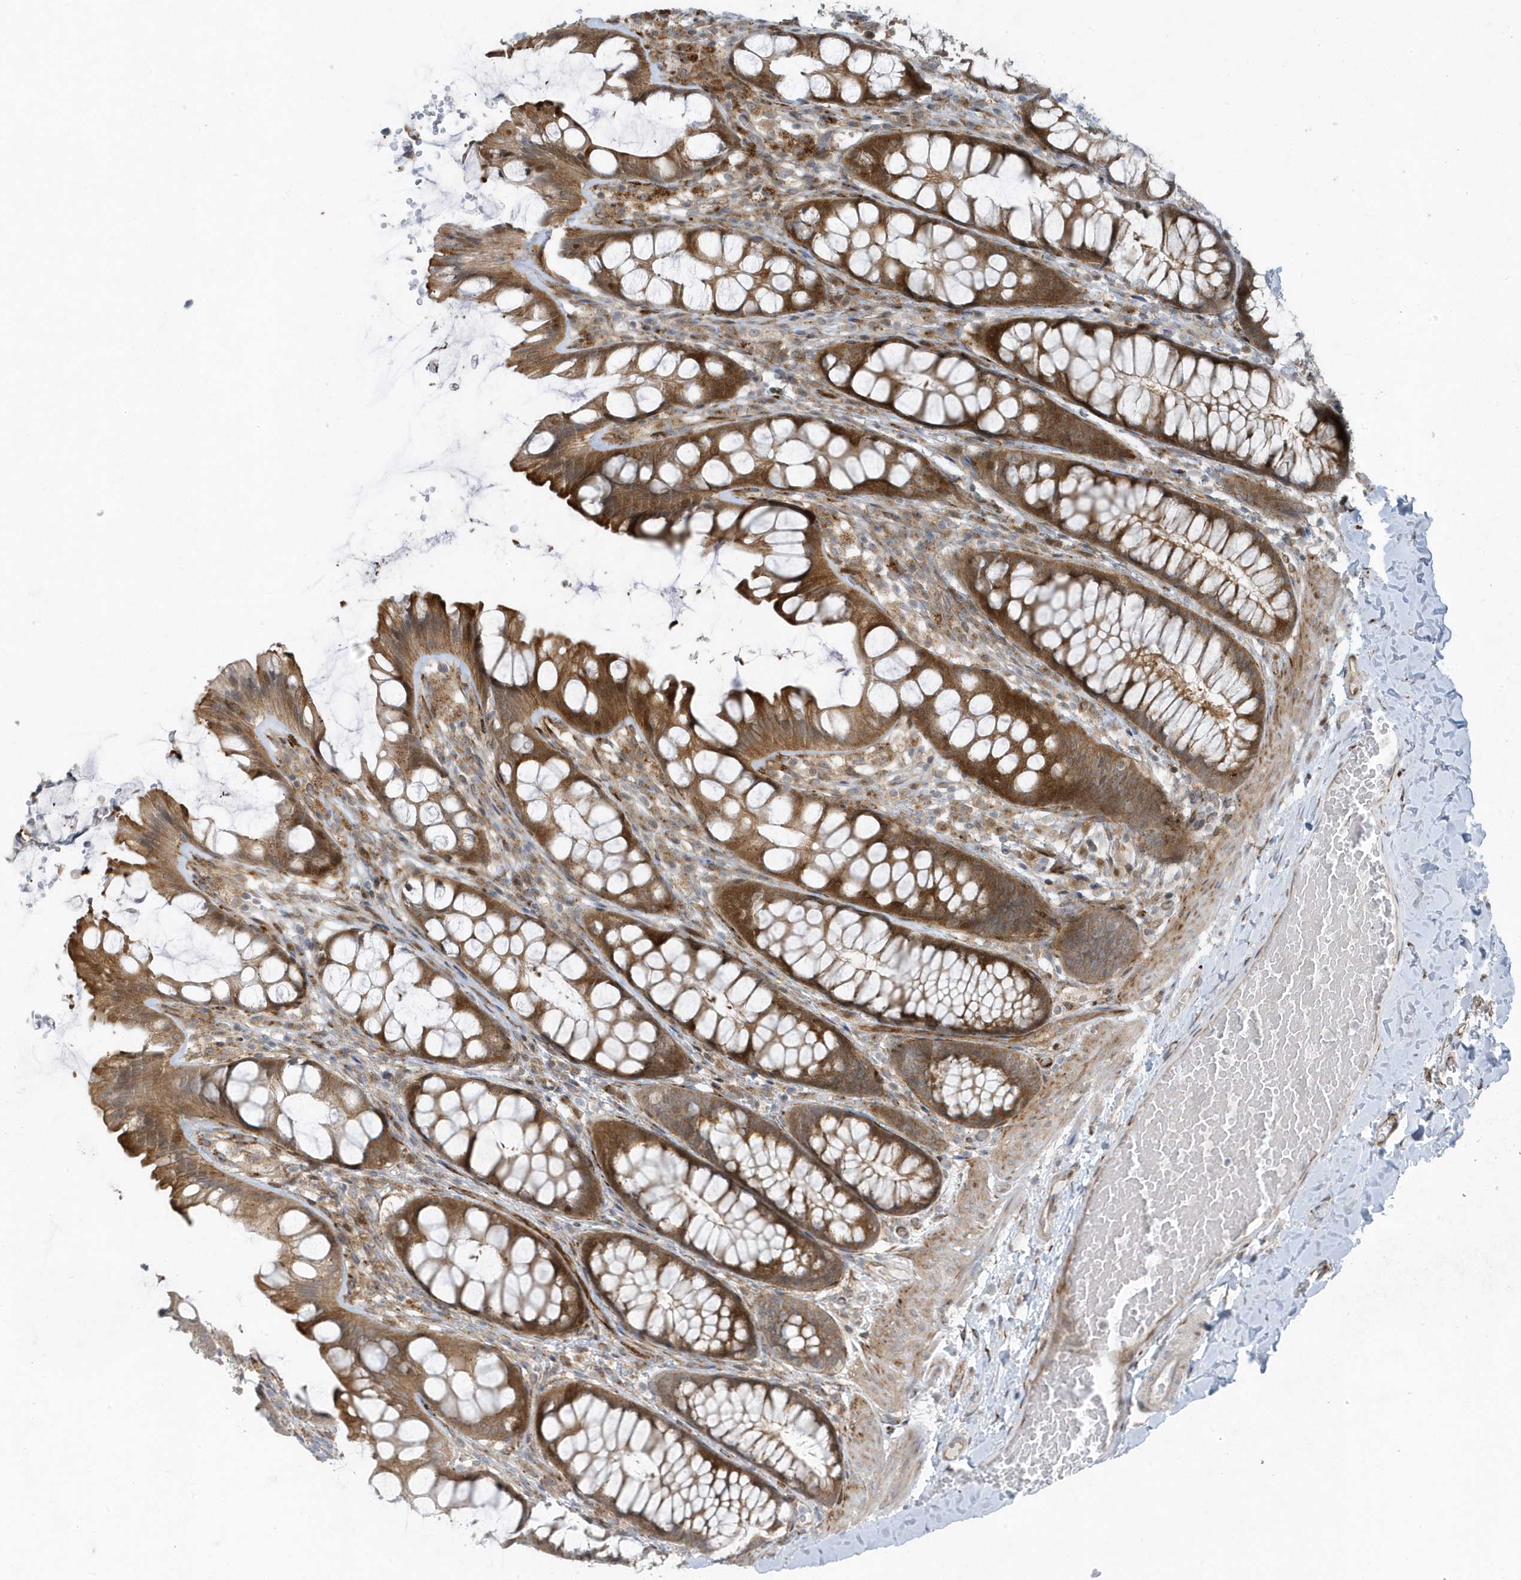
{"staining": {"intensity": "negative", "quantity": "none", "location": "none"}, "tissue": "colon", "cell_type": "Endothelial cells", "image_type": "normal", "snomed": [{"axis": "morphology", "description": "Normal tissue, NOS"}, {"axis": "topography", "description": "Colon"}], "caption": "IHC of unremarkable colon shows no positivity in endothelial cells.", "gene": "FAM98A", "patient": {"sex": "male", "age": 47}}